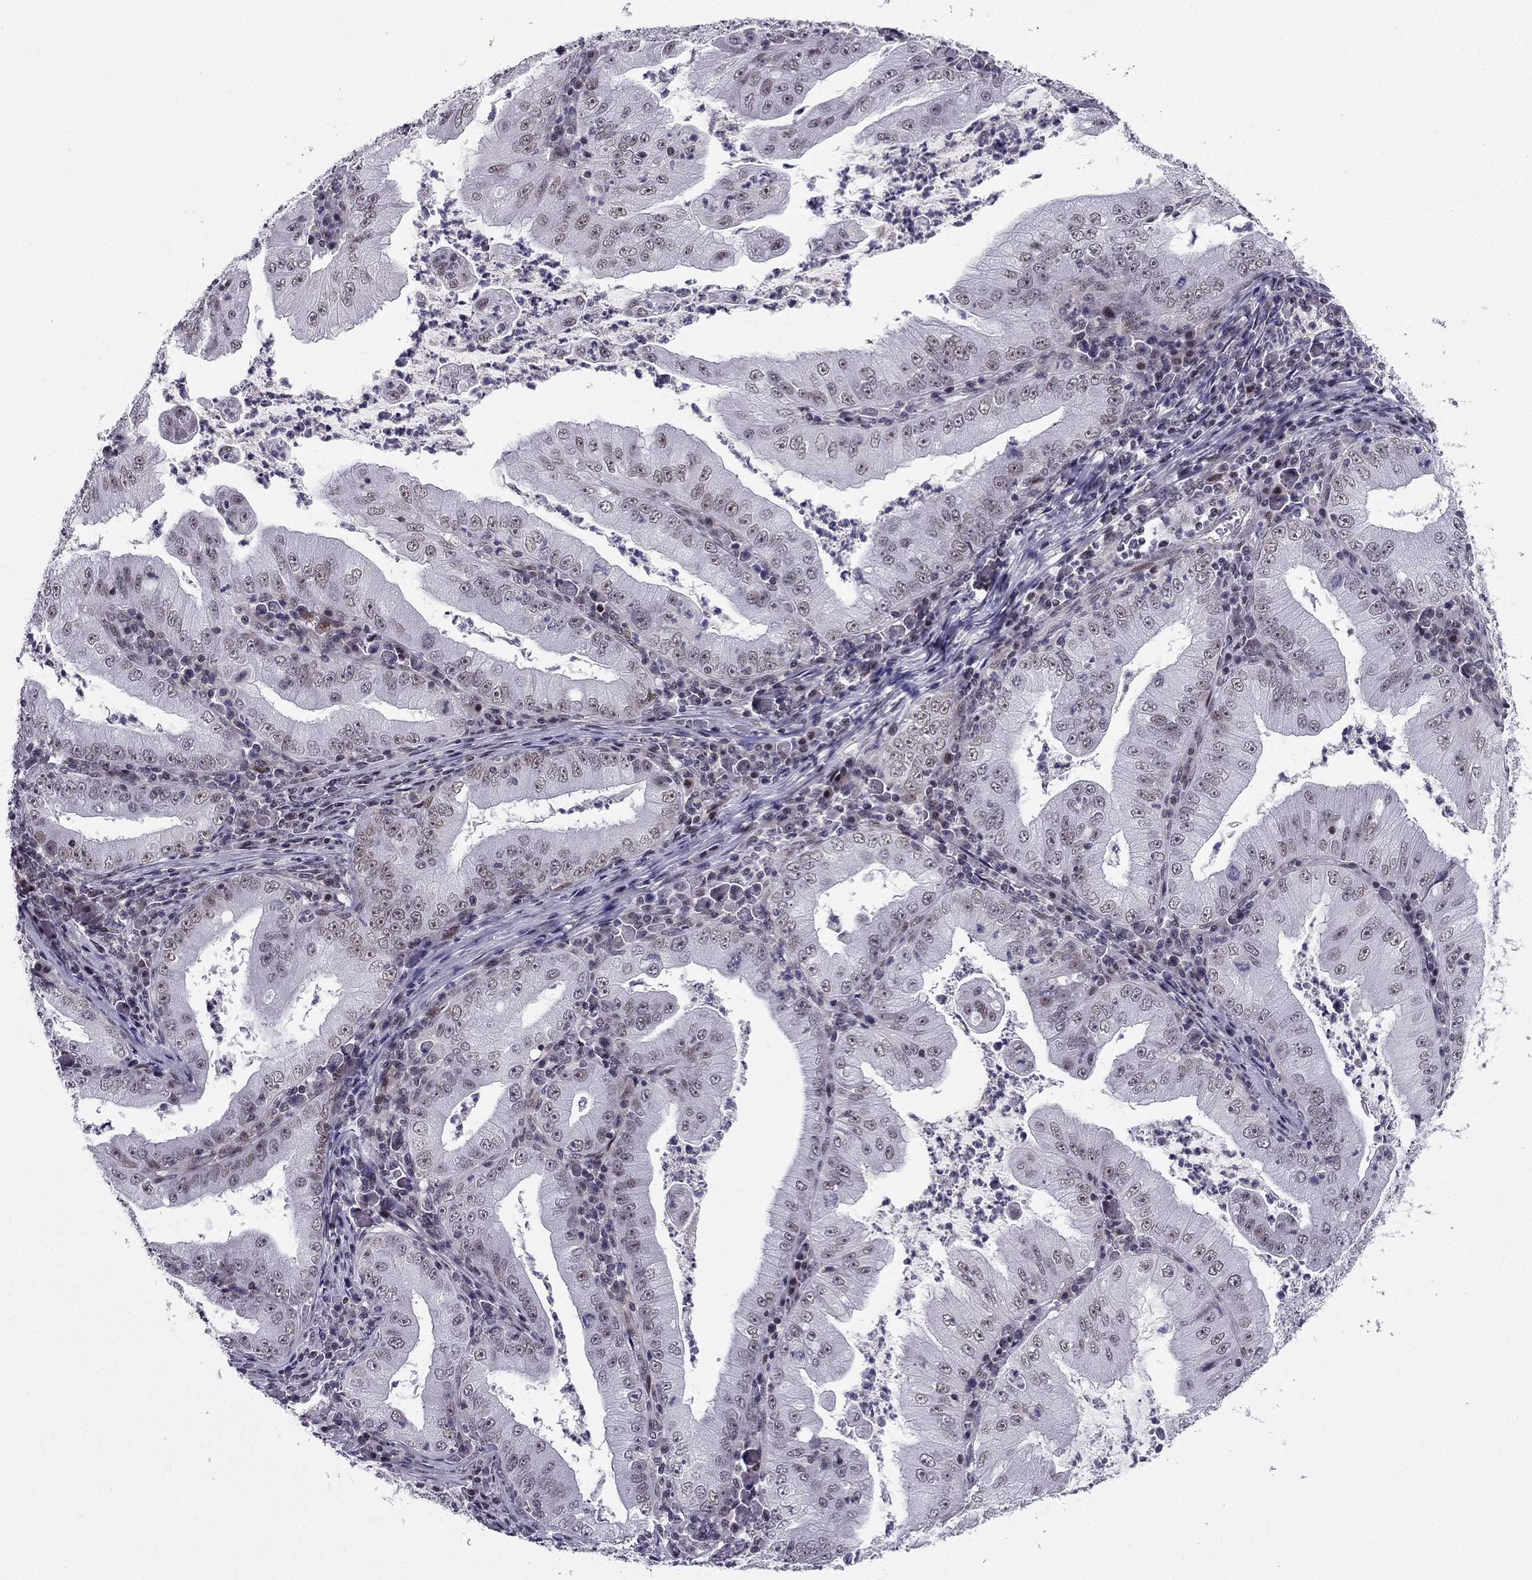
{"staining": {"intensity": "negative", "quantity": "none", "location": "none"}, "tissue": "stomach cancer", "cell_type": "Tumor cells", "image_type": "cancer", "snomed": [{"axis": "morphology", "description": "Adenocarcinoma, NOS"}, {"axis": "topography", "description": "Stomach"}], "caption": "Tumor cells show no significant protein staining in stomach cancer.", "gene": "RPRD2", "patient": {"sex": "male", "age": 76}}